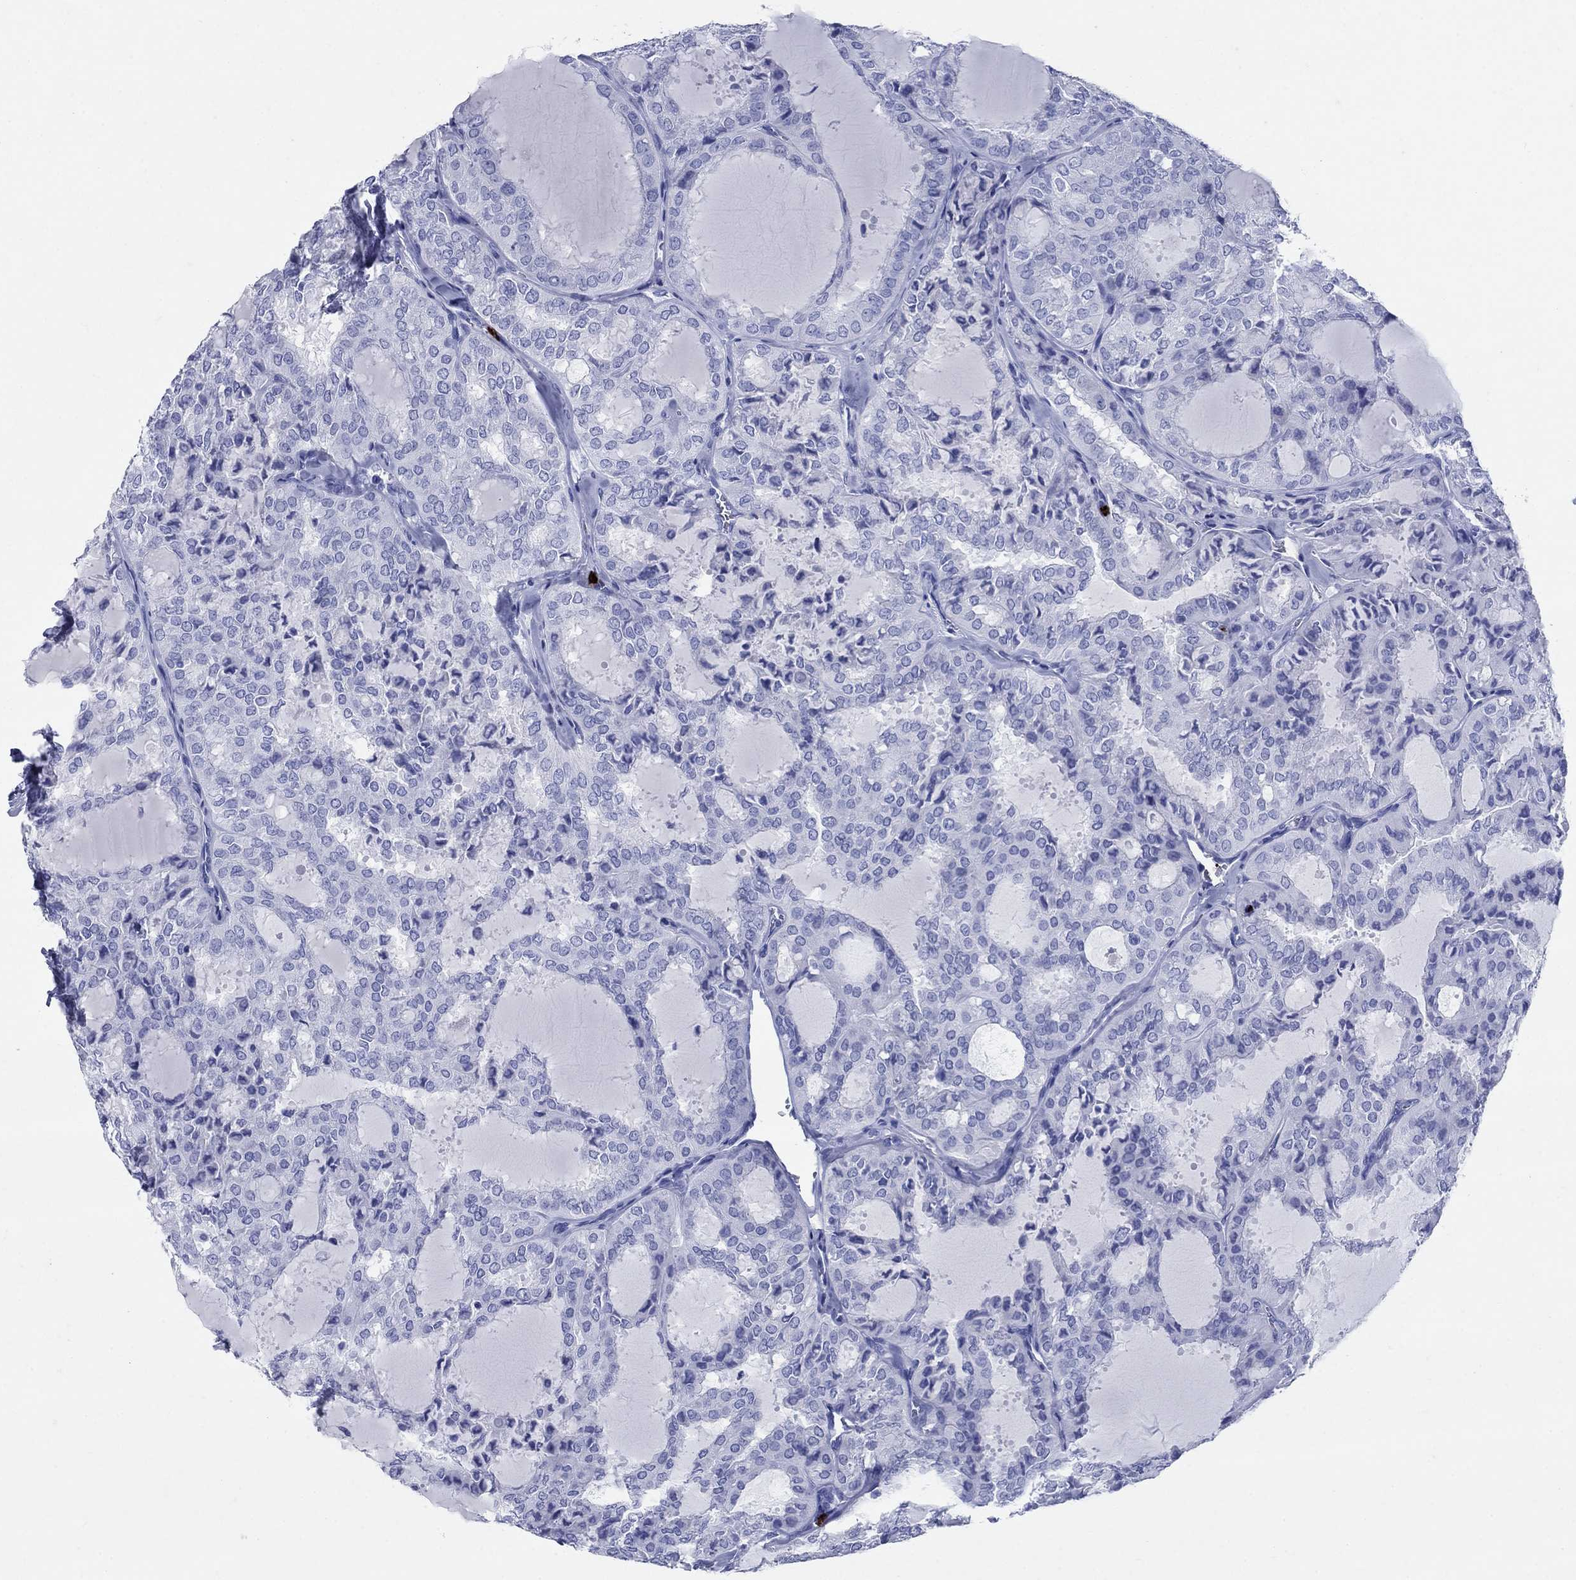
{"staining": {"intensity": "negative", "quantity": "none", "location": "none"}, "tissue": "thyroid cancer", "cell_type": "Tumor cells", "image_type": "cancer", "snomed": [{"axis": "morphology", "description": "Follicular adenoma carcinoma, NOS"}, {"axis": "topography", "description": "Thyroid gland"}], "caption": "Immunohistochemistry photomicrograph of human thyroid cancer stained for a protein (brown), which displays no staining in tumor cells.", "gene": "AZU1", "patient": {"sex": "male", "age": 75}}